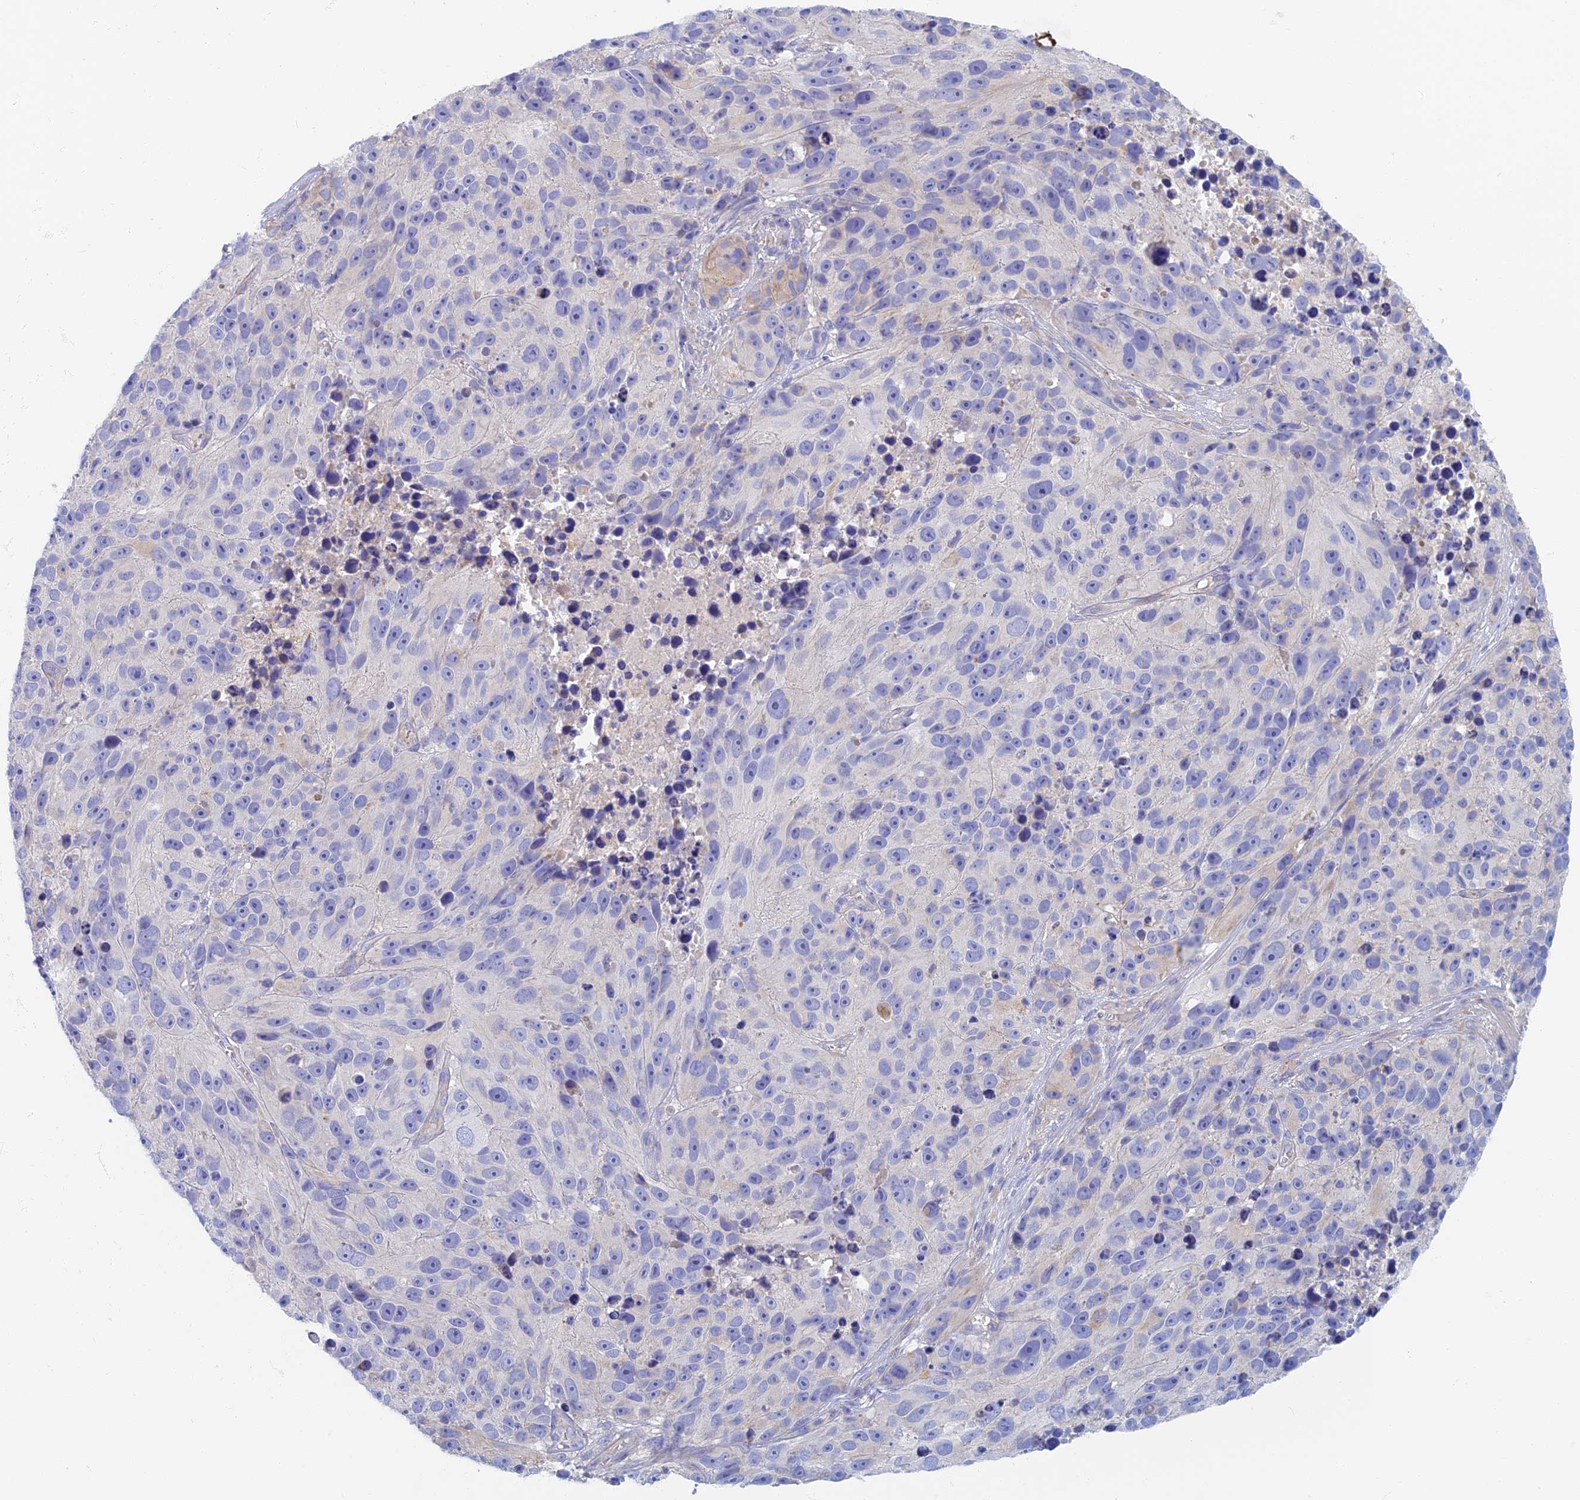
{"staining": {"intensity": "negative", "quantity": "none", "location": "none"}, "tissue": "melanoma", "cell_type": "Tumor cells", "image_type": "cancer", "snomed": [{"axis": "morphology", "description": "Malignant melanoma, NOS"}, {"axis": "topography", "description": "Skin"}], "caption": "Tumor cells are negative for brown protein staining in malignant melanoma.", "gene": "TMEM44", "patient": {"sex": "male", "age": 84}}